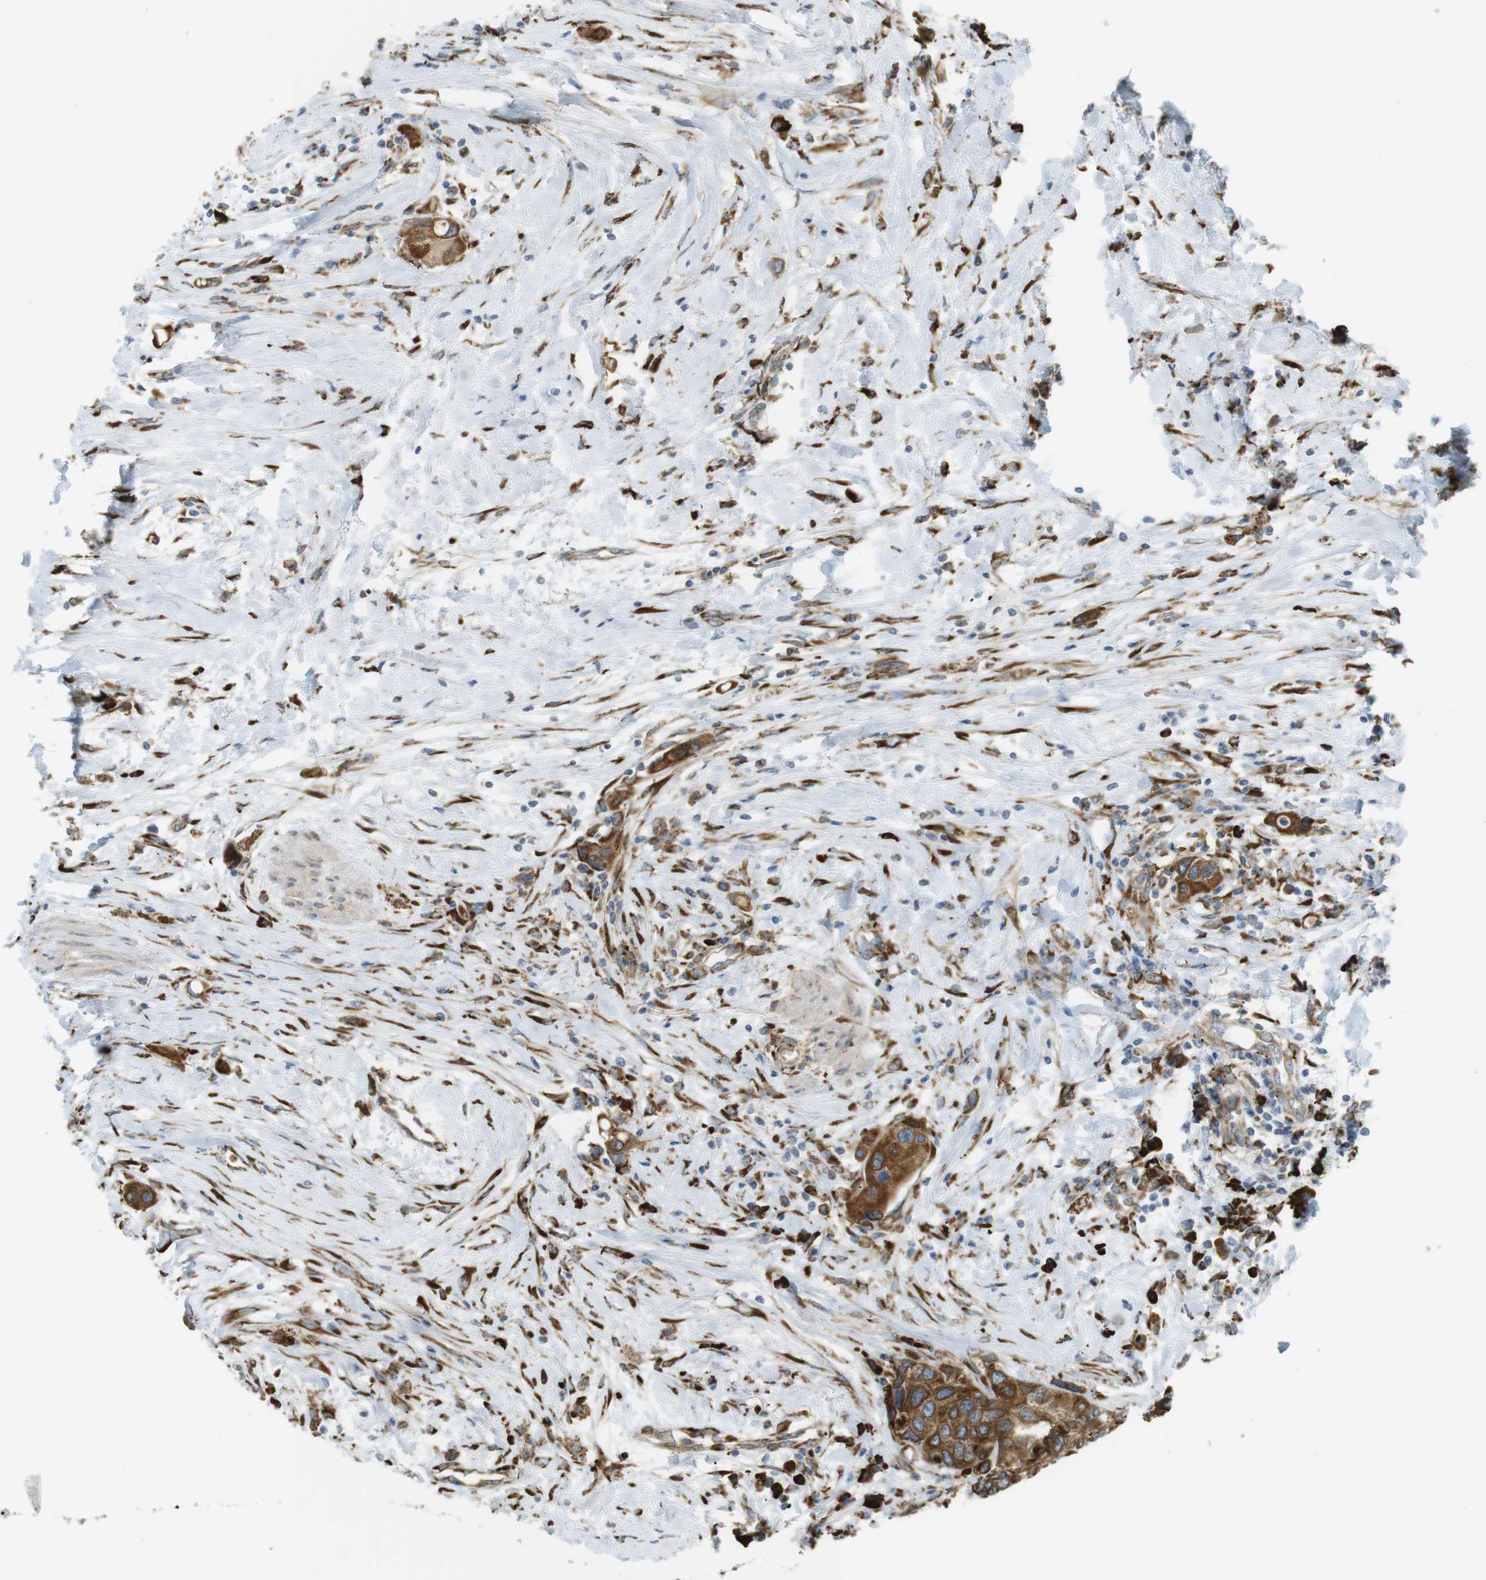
{"staining": {"intensity": "moderate", "quantity": ">75%", "location": "cytoplasmic/membranous"}, "tissue": "urothelial cancer", "cell_type": "Tumor cells", "image_type": "cancer", "snomed": [{"axis": "morphology", "description": "Urothelial carcinoma, High grade"}, {"axis": "topography", "description": "Urinary bladder"}], "caption": "Immunohistochemical staining of urothelial cancer reveals medium levels of moderate cytoplasmic/membranous protein staining in about >75% of tumor cells. (DAB (3,3'-diaminobenzidine) = brown stain, brightfield microscopy at high magnification).", "gene": "MBOAT2", "patient": {"sex": "female", "age": 56}}